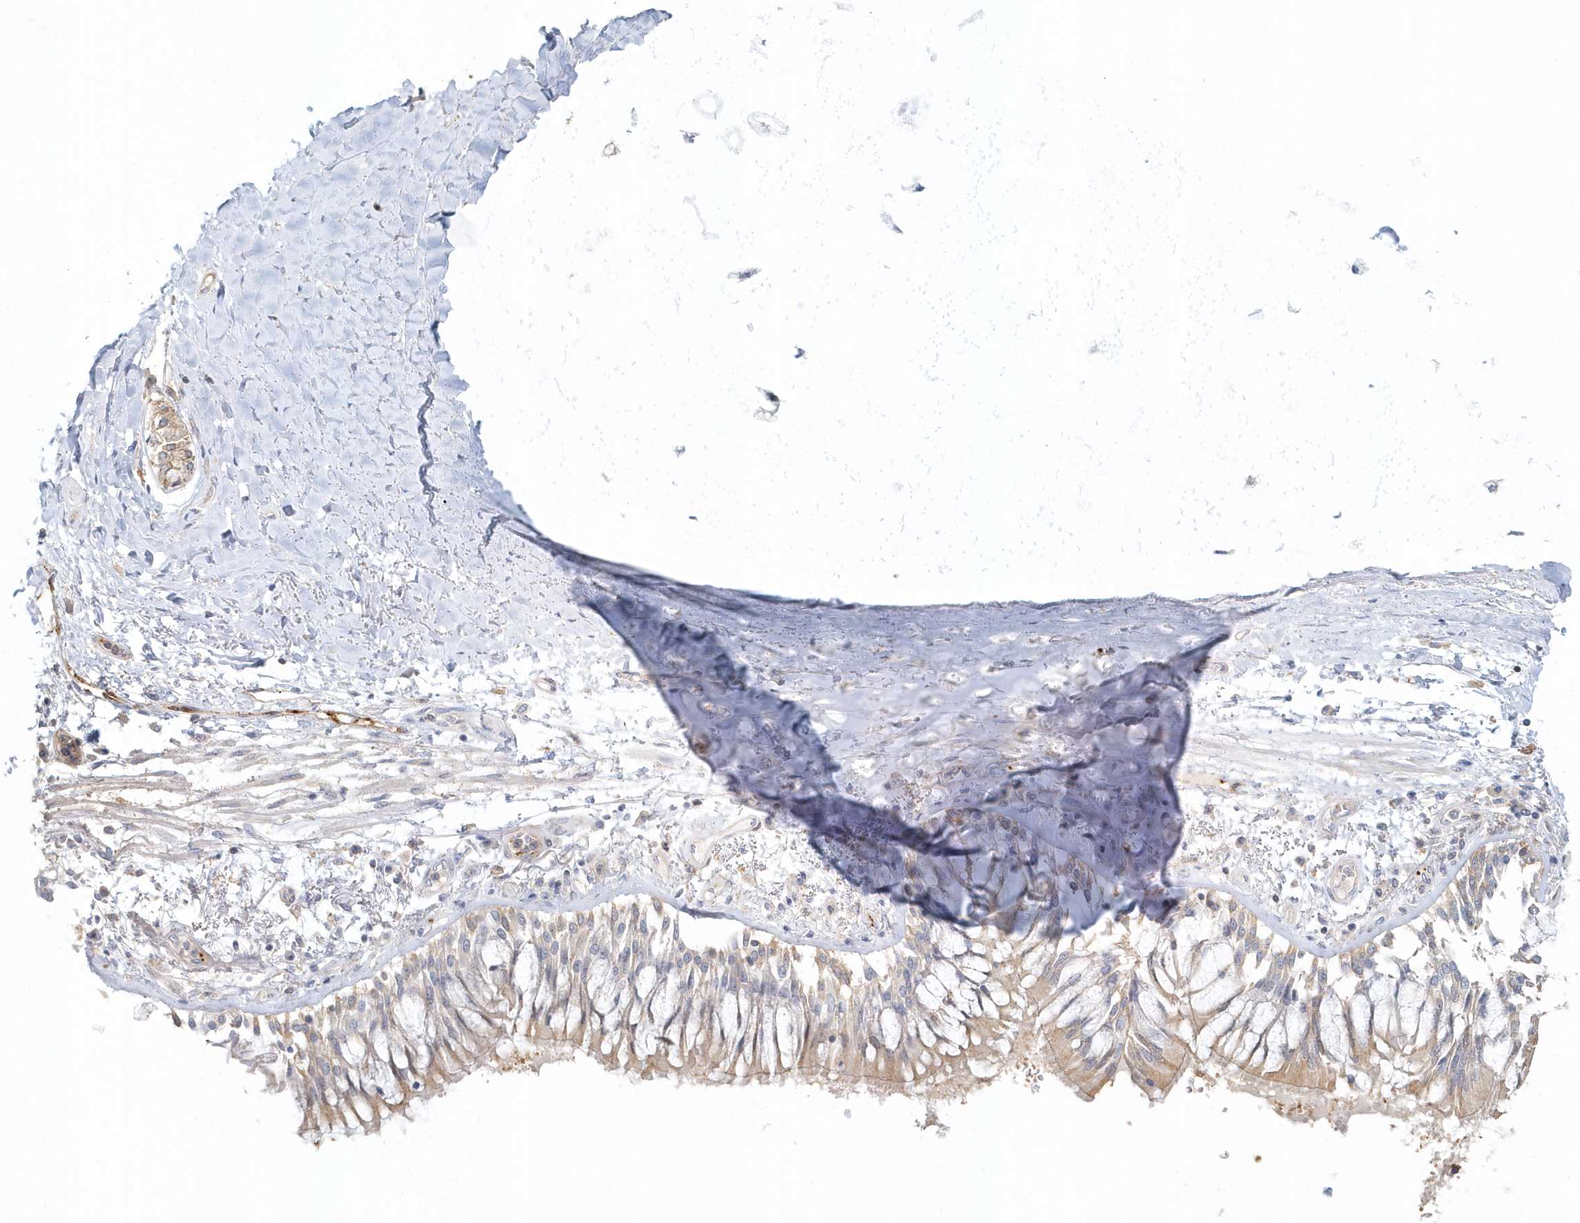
{"staining": {"intensity": "negative", "quantity": "none", "location": "none"}, "tissue": "adipose tissue", "cell_type": "Adipocytes", "image_type": "normal", "snomed": [{"axis": "morphology", "description": "Normal tissue, NOS"}, {"axis": "topography", "description": "Cartilage tissue"}, {"axis": "topography", "description": "Bronchus"}, {"axis": "topography", "description": "Lung"}, {"axis": "topography", "description": "Peripheral nerve tissue"}], "caption": "This is an immunohistochemistry (IHC) micrograph of benign human adipose tissue. There is no expression in adipocytes.", "gene": "MMRN1", "patient": {"sex": "female", "age": 49}}